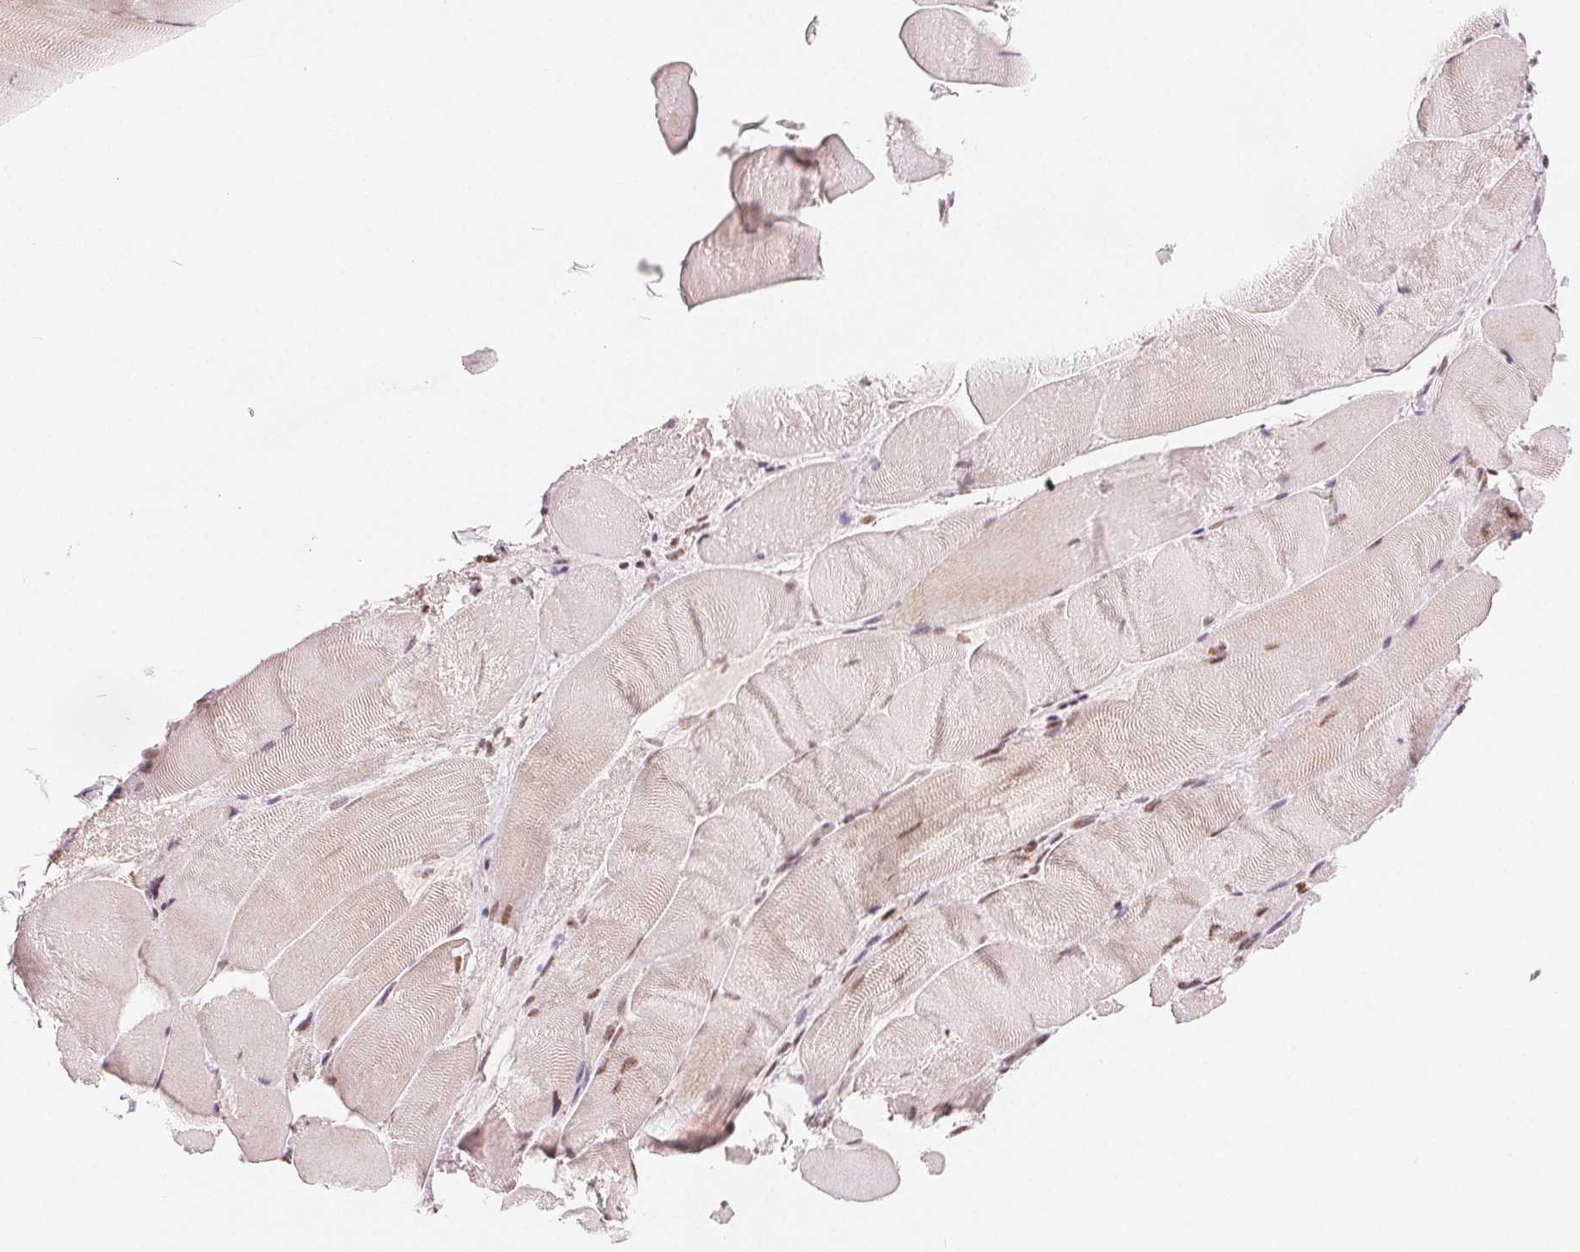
{"staining": {"intensity": "moderate", "quantity": ">75%", "location": "nuclear"}, "tissue": "skeletal muscle", "cell_type": "Myocytes", "image_type": "normal", "snomed": [{"axis": "morphology", "description": "Normal tissue, NOS"}, {"axis": "topography", "description": "Skeletal muscle"}], "caption": "Immunohistochemical staining of benign human skeletal muscle displays >75% levels of moderate nuclear protein expression in about >75% of myocytes. Using DAB (3,3'-diaminobenzidine) (brown) and hematoxylin (blue) stains, captured at high magnification using brightfield microscopy.", "gene": "ZNF703", "patient": {"sex": "female", "age": 64}}